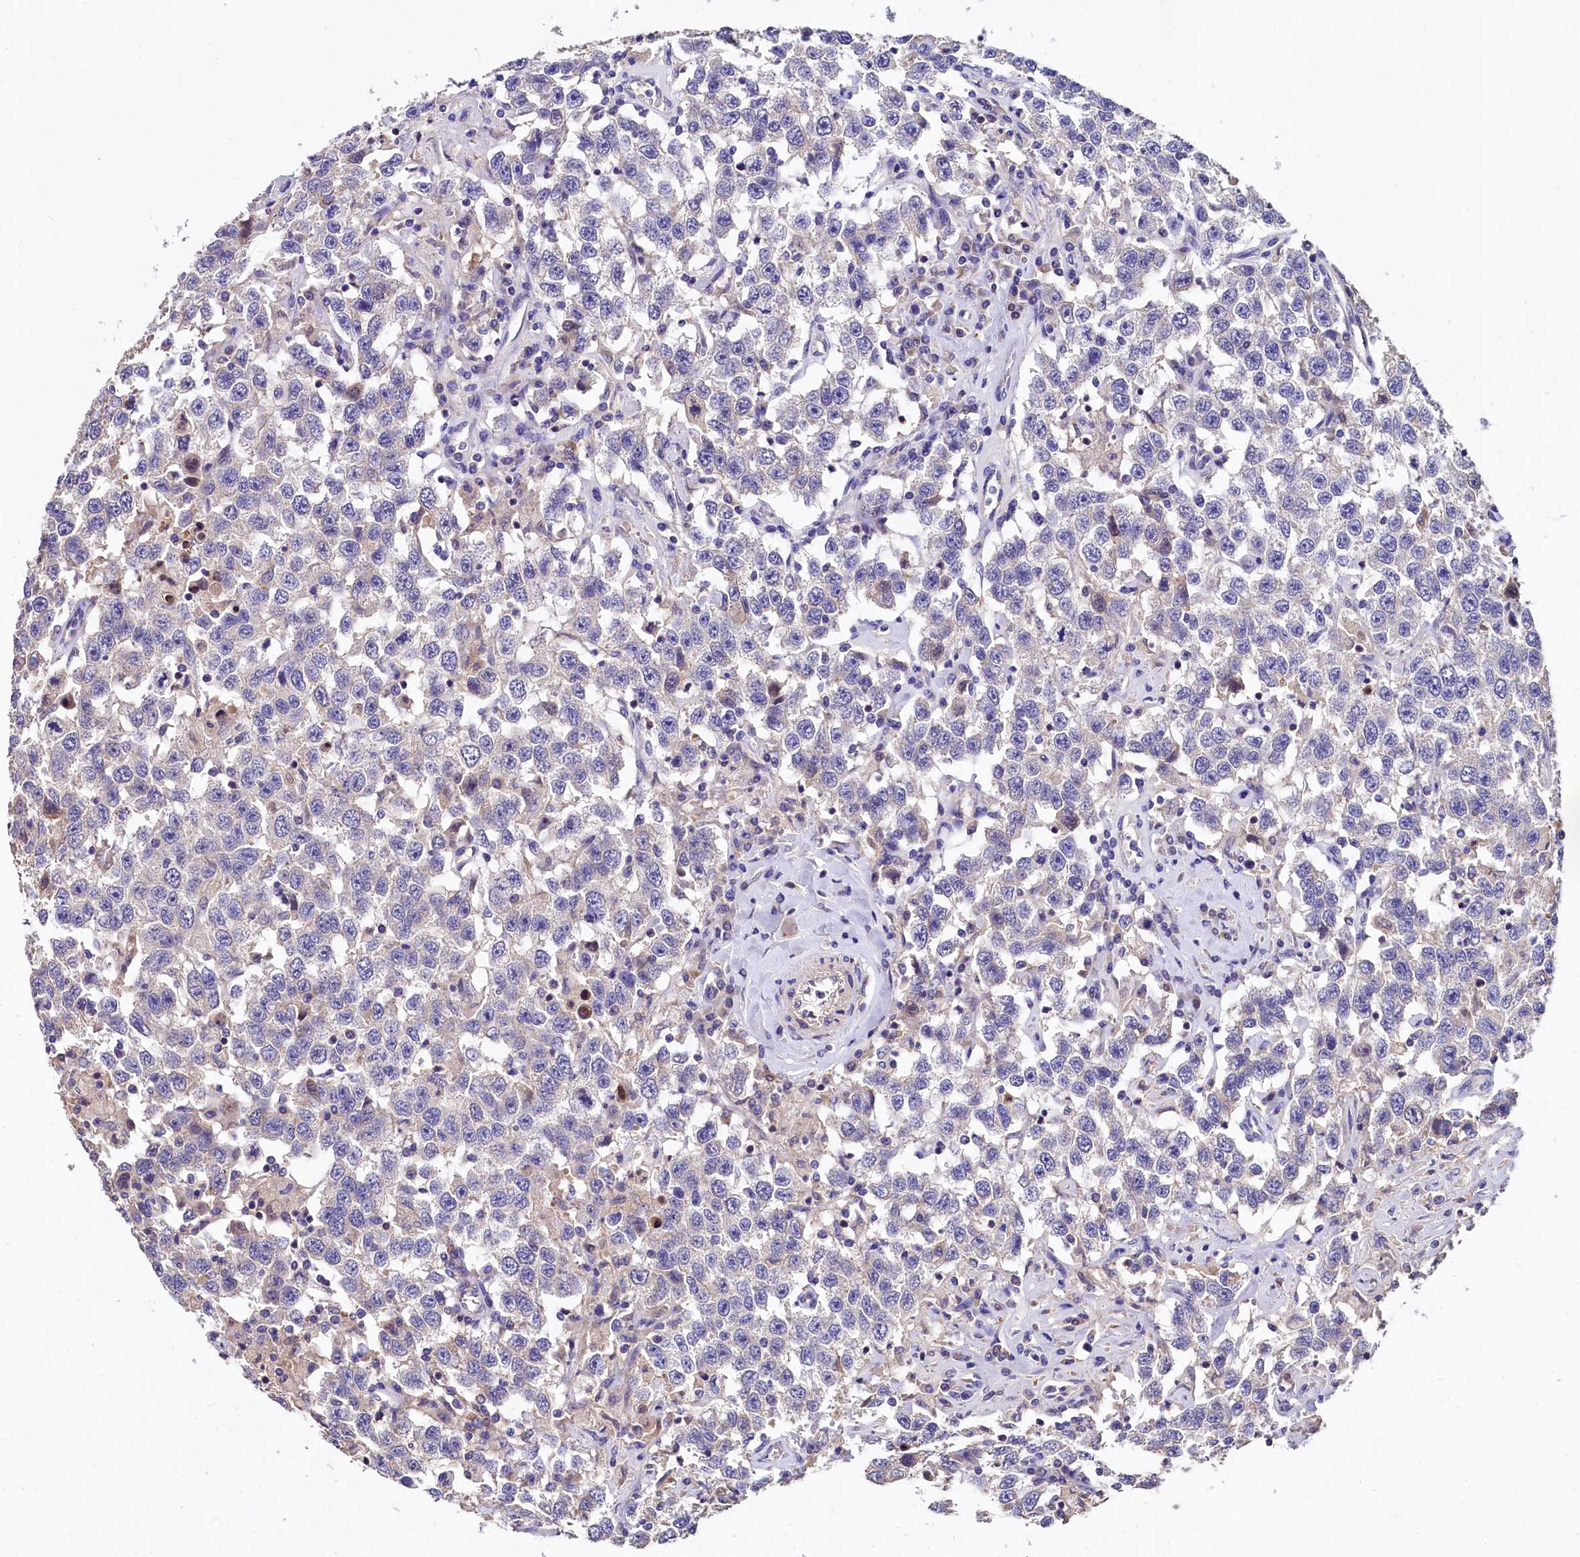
{"staining": {"intensity": "negative", "quantity": "none", "location": "none"}, "tissue": "testis cancer", "cell_type": "Tumor cells", "image_type": "cancer", "snomed": [{"axis": "morphology", "description": "Seminoma, NOS"}, {"axis": "topography", "description": "Testis"}], "caption": "There is no significant staining in tumor cells of testis cancer (seminoma).", "gene": "EPS8L2", "patient": {"sex": "male", "age": 41}}